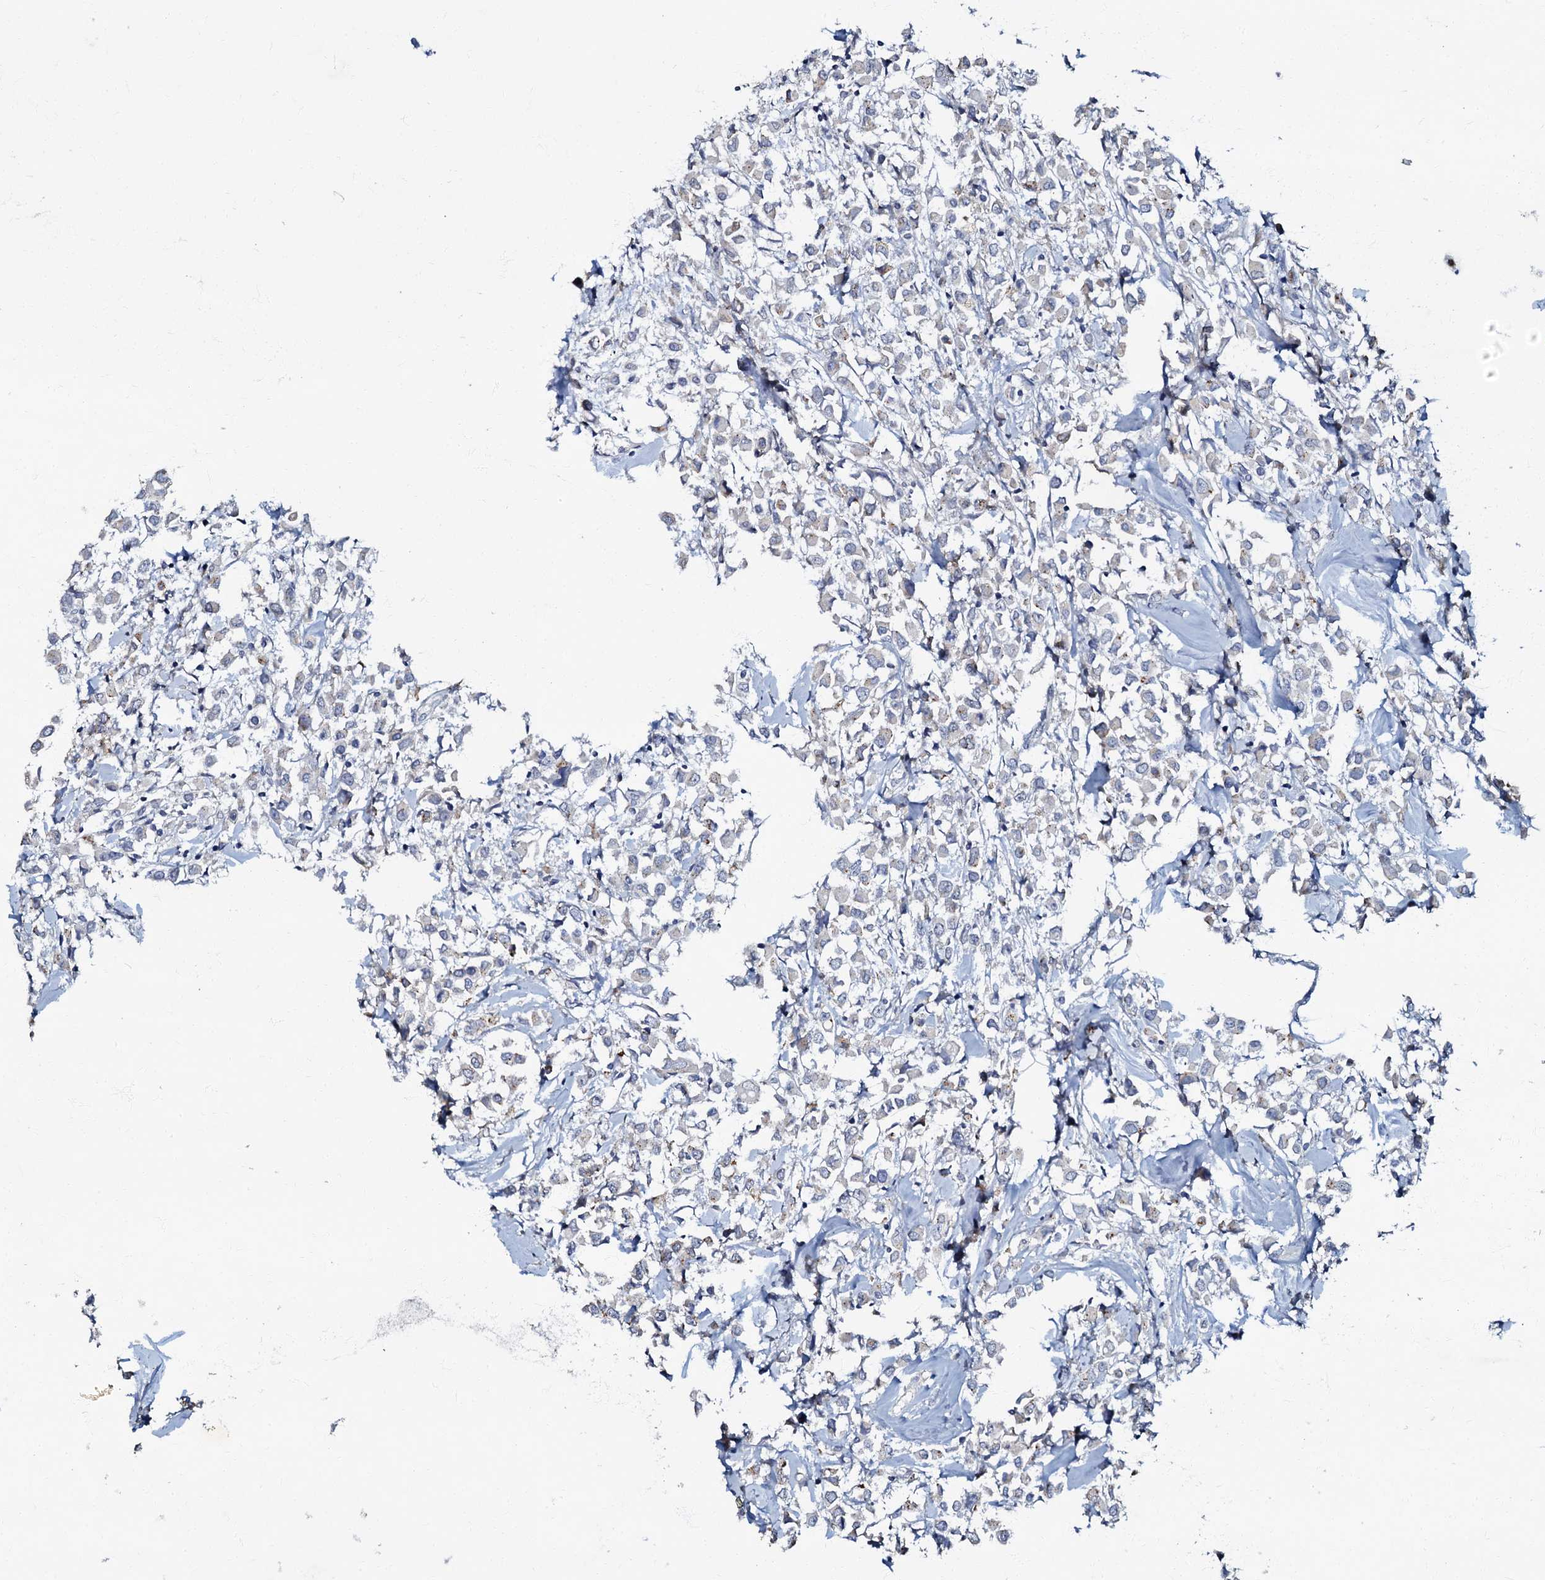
{"staining": {"intensity": "negative", "quantity": "none", "location": "none"}, "tissue": "breast cancer", "cell_type": "Tumor cells", "image_type": "cancer", "snomed": [{"axis": "morphology", "description": "Duct carcinoma"}, {"axis": "topography", "description": "Breast"}], "caption": "Immunohistochemistry (IHC) photomicrograph of human breast intraductal carcinoma stained for a protein (brown), which exhibits no expression in tumor cells.", "gene": "OLAH", "patient": {"sex": "female", "age": 87}}